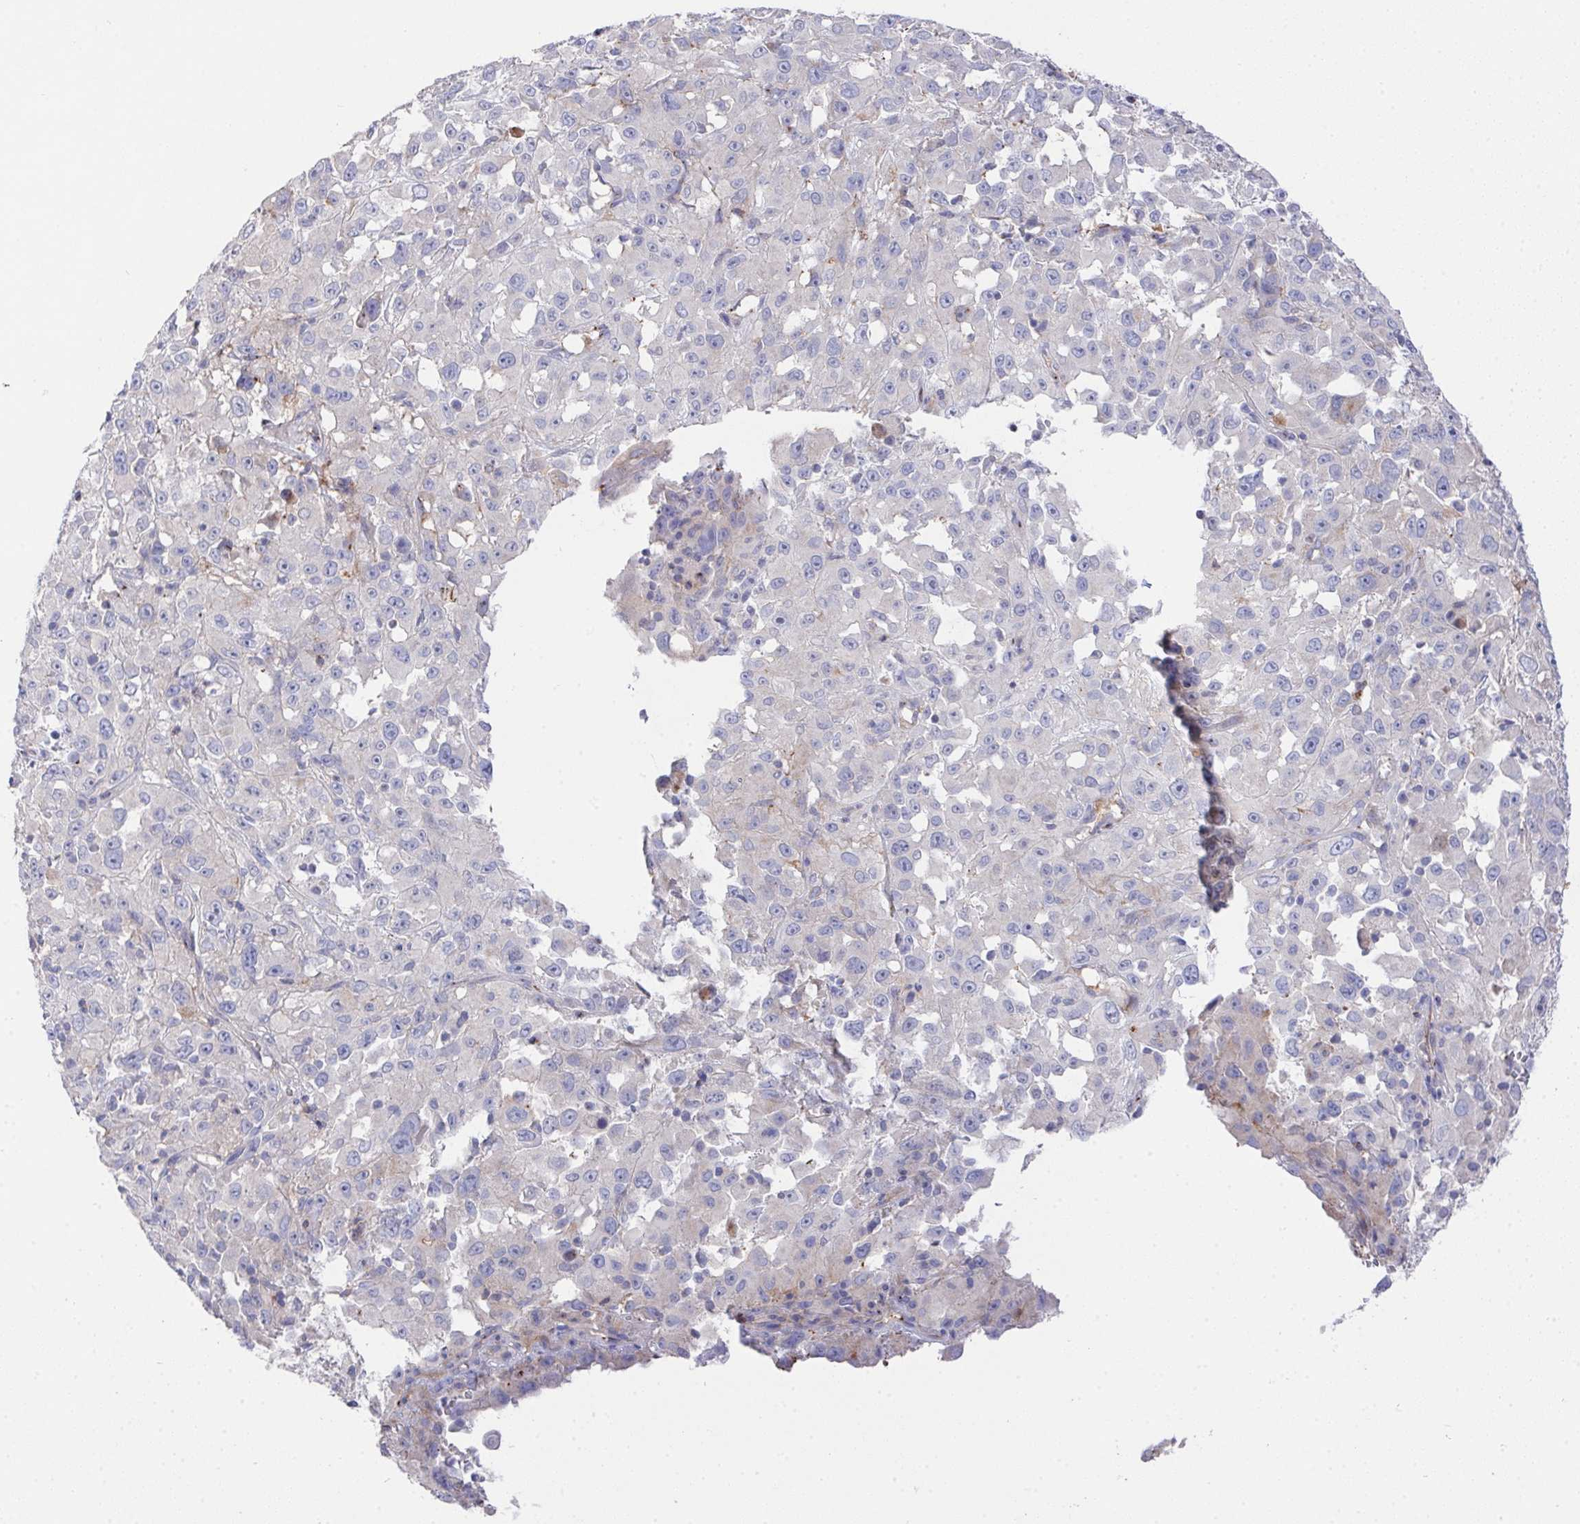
{"staining": {"intensity": "negative", "quantity": "none", "location": "none"}, "tissue": "melanoma", "cell_type": "Tumor cells", "image_type": "cancer", "snomed": [{"axis": "morphology", "description": "Malignant melanoma, Metastatic site"}, {"axis": "topography", "description": "Soft tissue"}], "caption": "IHC image of neoplastic tissue: malignant melanoma (metastatic site) stained with DAB reveals no significant protein staining in tumor cells.", "gene": "PRG3", "patient": {"sex": "male", "age": 50}}